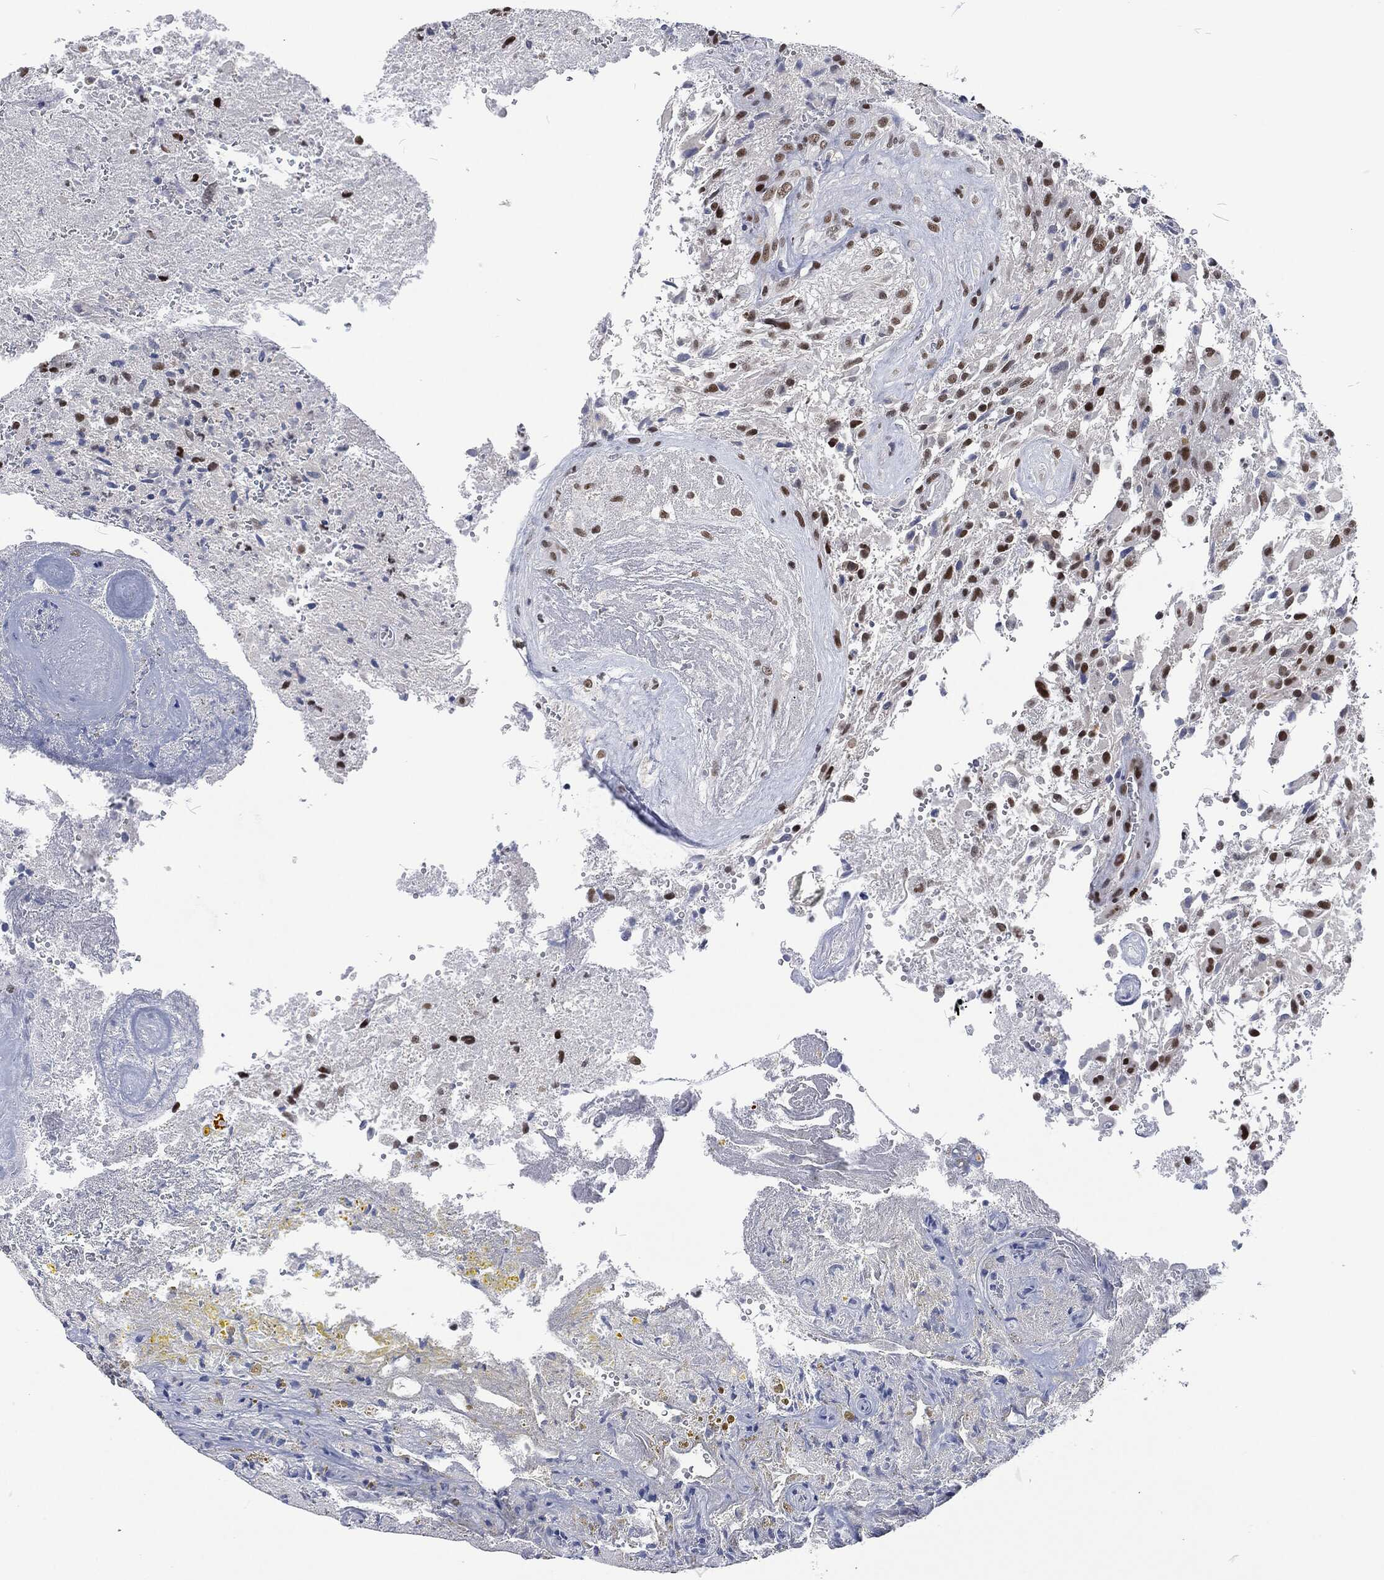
{"staining": {"intensity": "strong", "quantity": "<25%", "location": "nuclear"}, "tissue": "glioma", "cell_type": "Tumor cells", "image_type": "cancer", "snomed": [{"axis": "morphology", "description": "Glioma, malignant, High grade"}, {"axis": "topography", "description": "Brain"}], "caption": "Brown immunohistochemical staining in glioma reveals strong nuclear expression in about <25% of tumor cells.", "gene": "DCPS", "patient": {"sex": "male", "age": 56}}